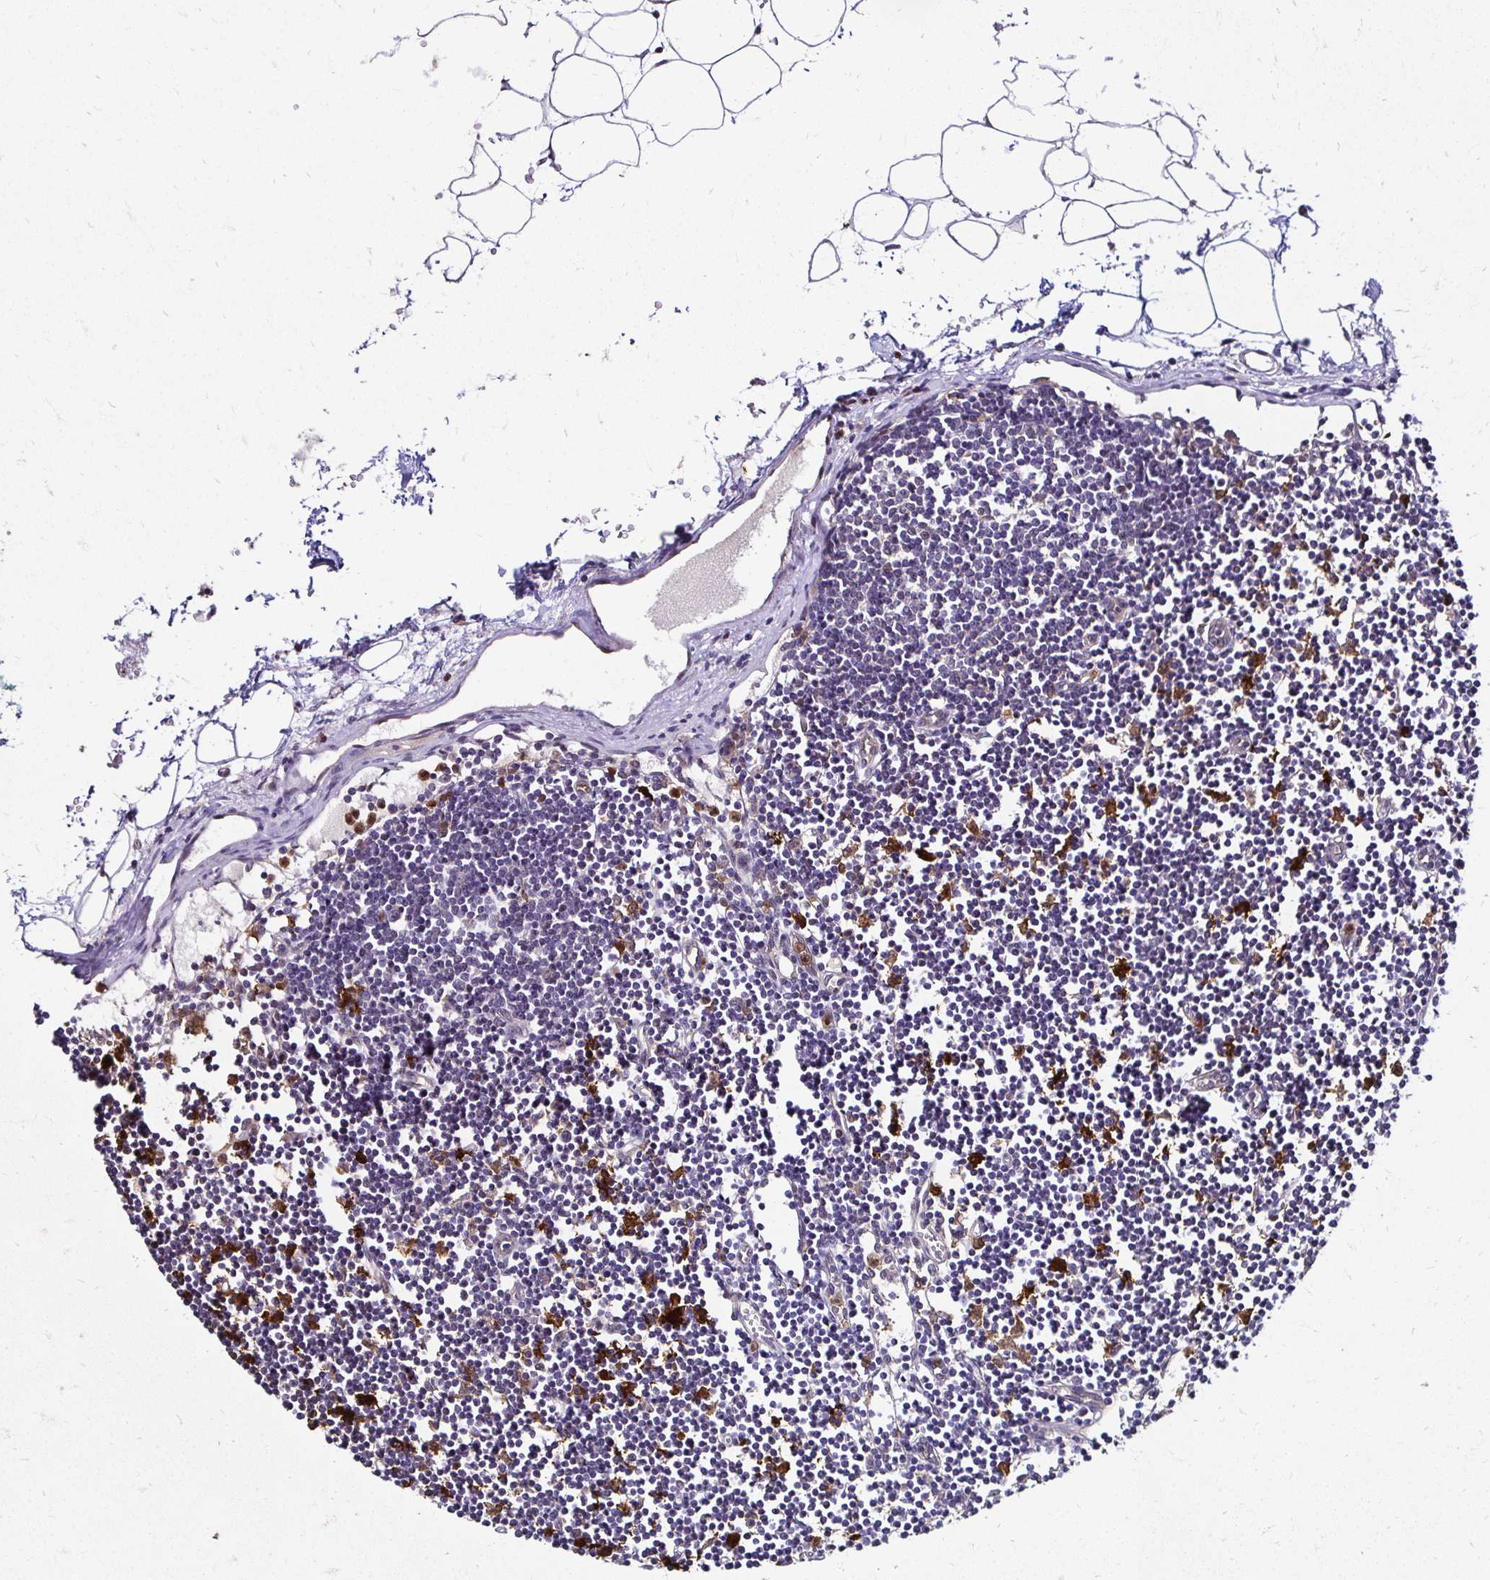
{"staining": {"intensity": "moderate", "quantity": "<25%", "location": "cytoplasmic/membranous"}, "tissue": "lymph node", "cell_type": "Germinal center cells", "image_type": "normal", "snomed": [{"axis": "morphology", "description": "Normal tissue, NOS"}, {"axis": "topography", "description": "Lymph node"}], "caption": "Moderate cytoplasmic/membranous positivity for a protein is seen in approximately <25% of germinal center cells of benign lymph node using immunohistochemistry (IHC).", "gene": "TXN", "patient": {"sex": "female", "age": 65}}